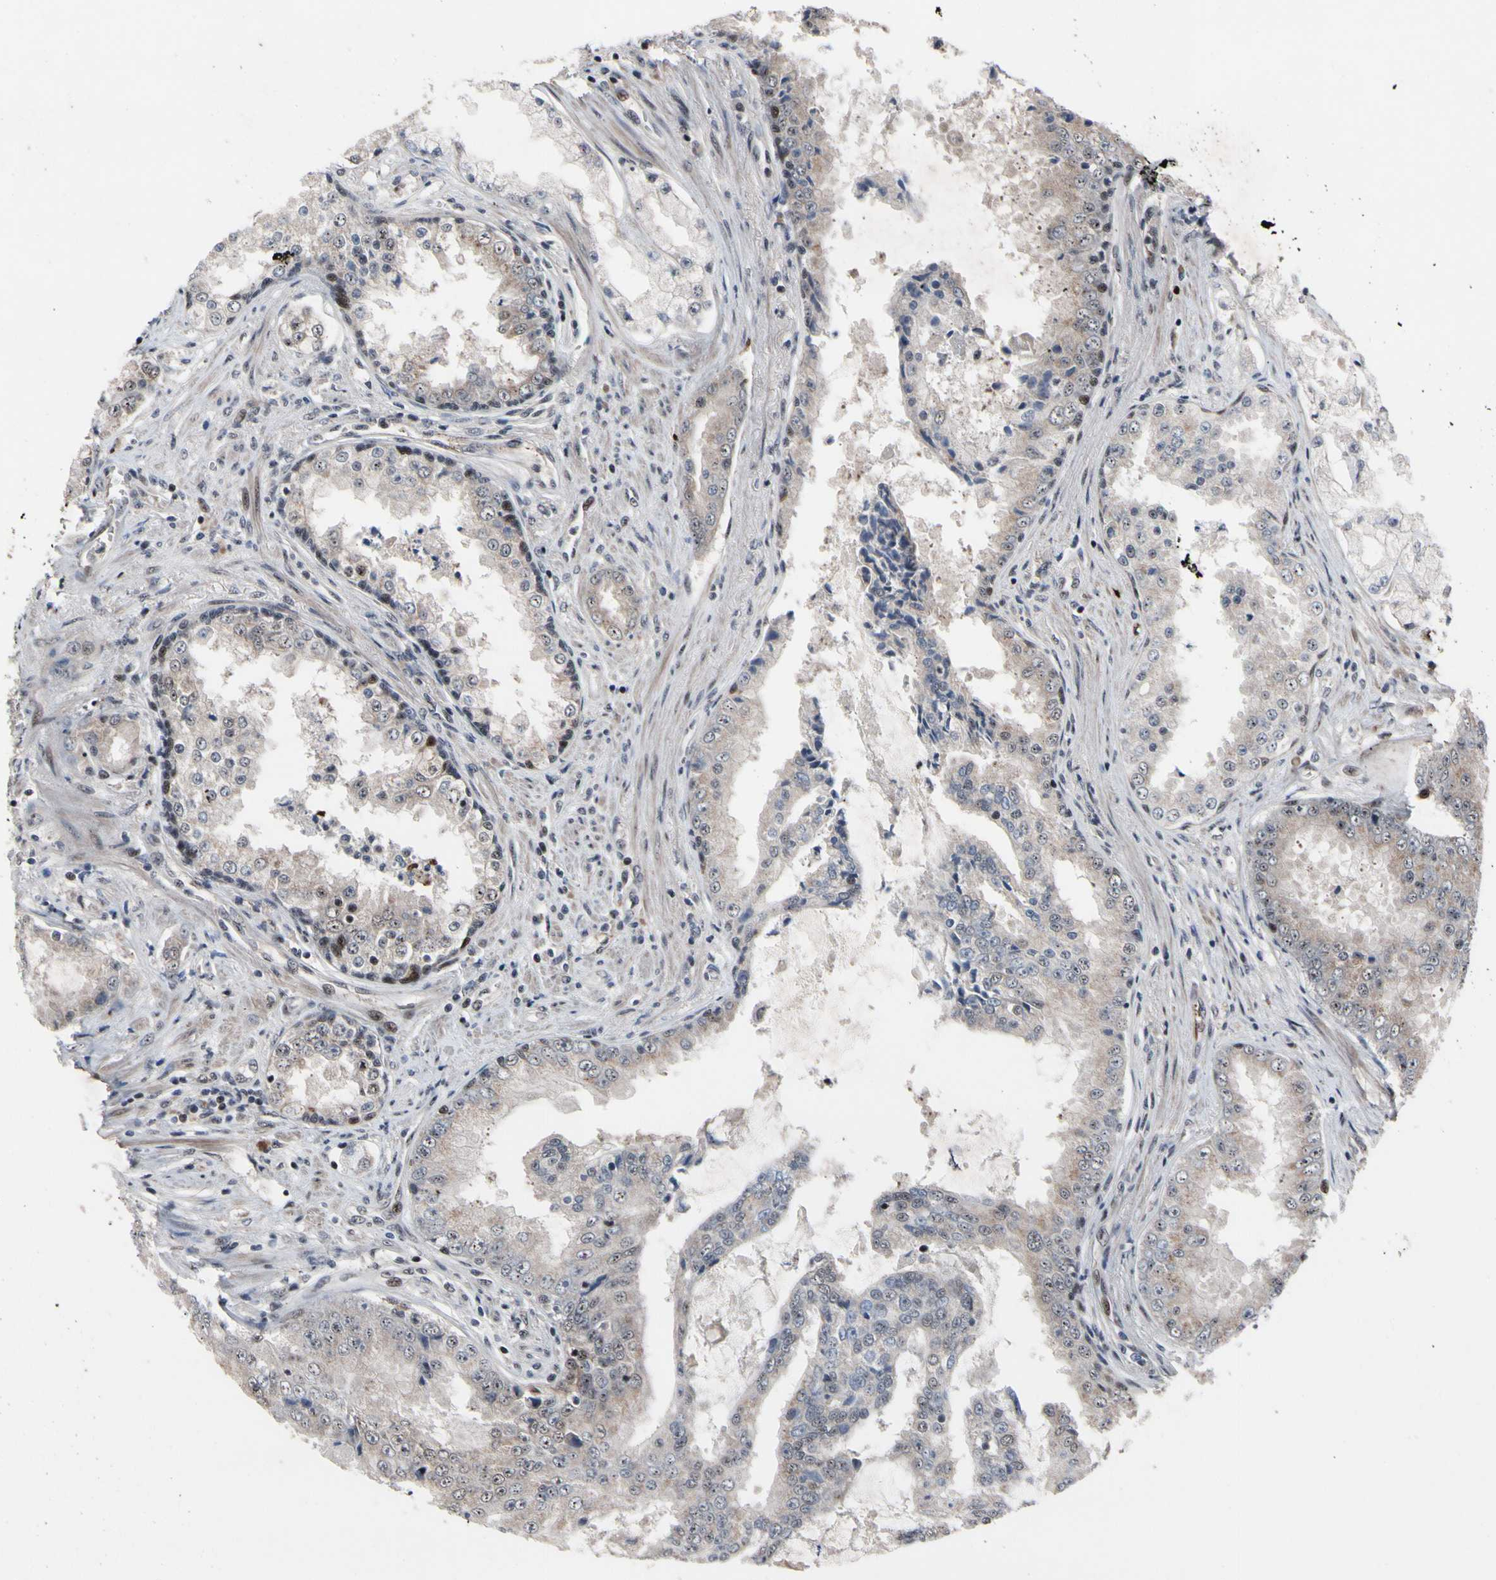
{"staining": {"intensity": "weak", "quantity": "25%-75%", "location": "cytoplasmic/membranous,nuclear"}, "tissue": "prostate cancer", "cell_type": "Tumor cells", "image_type": "cancer", "snomed": [{"axis": "morphology", "description": "Adenocarcinoma, High grade"}, {"axis": "topography", "description": "Prostate"}], "caption": "Protein analysis of prostate cancer tissue demonstrates weak cytoplasmic/membranous and nuclear positivity in approximately 25%-75% of tumor cells.", "gene": "SOX7", "patient": {"sex": "male", "age": 73}}